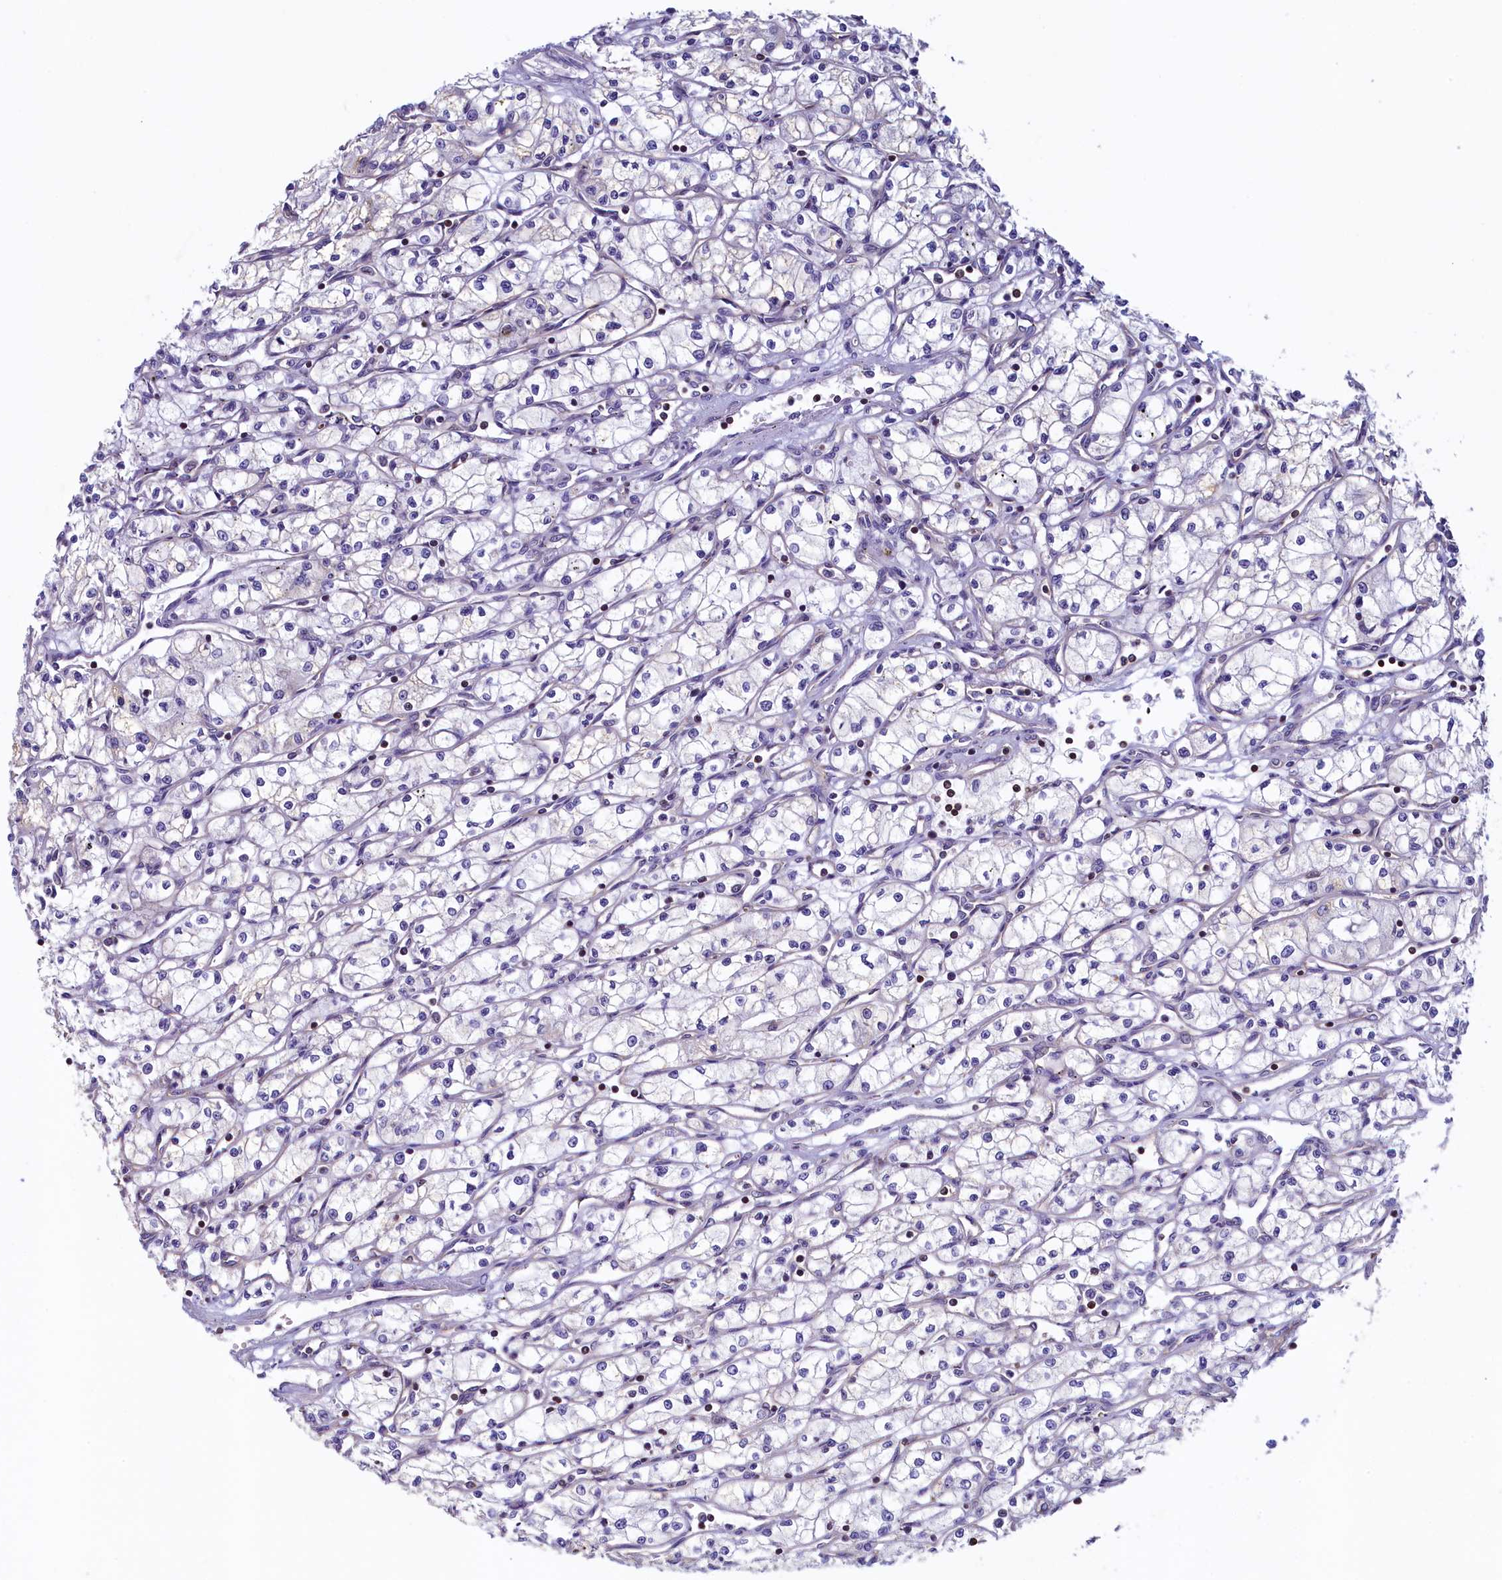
{"staining": {"intensity": "negative", "quantity": "none", "location": "none"}, "tissue": "renal cancer", "cell_type": "Tumor cells", "image_type": "cancer", "snomed": [{"axis": "morphology", "description": "Adenocarcinoma, NOS"}, {"axis": "topography", "description": "Kidney"}], "caption": "A histopathology image of renal cancer (adenocarcinoma) stained for a protein reveals no brown staining in tumor cells.", "gene": "TRAF3IP3", "patient": {"sex": "male", "age": 59}}